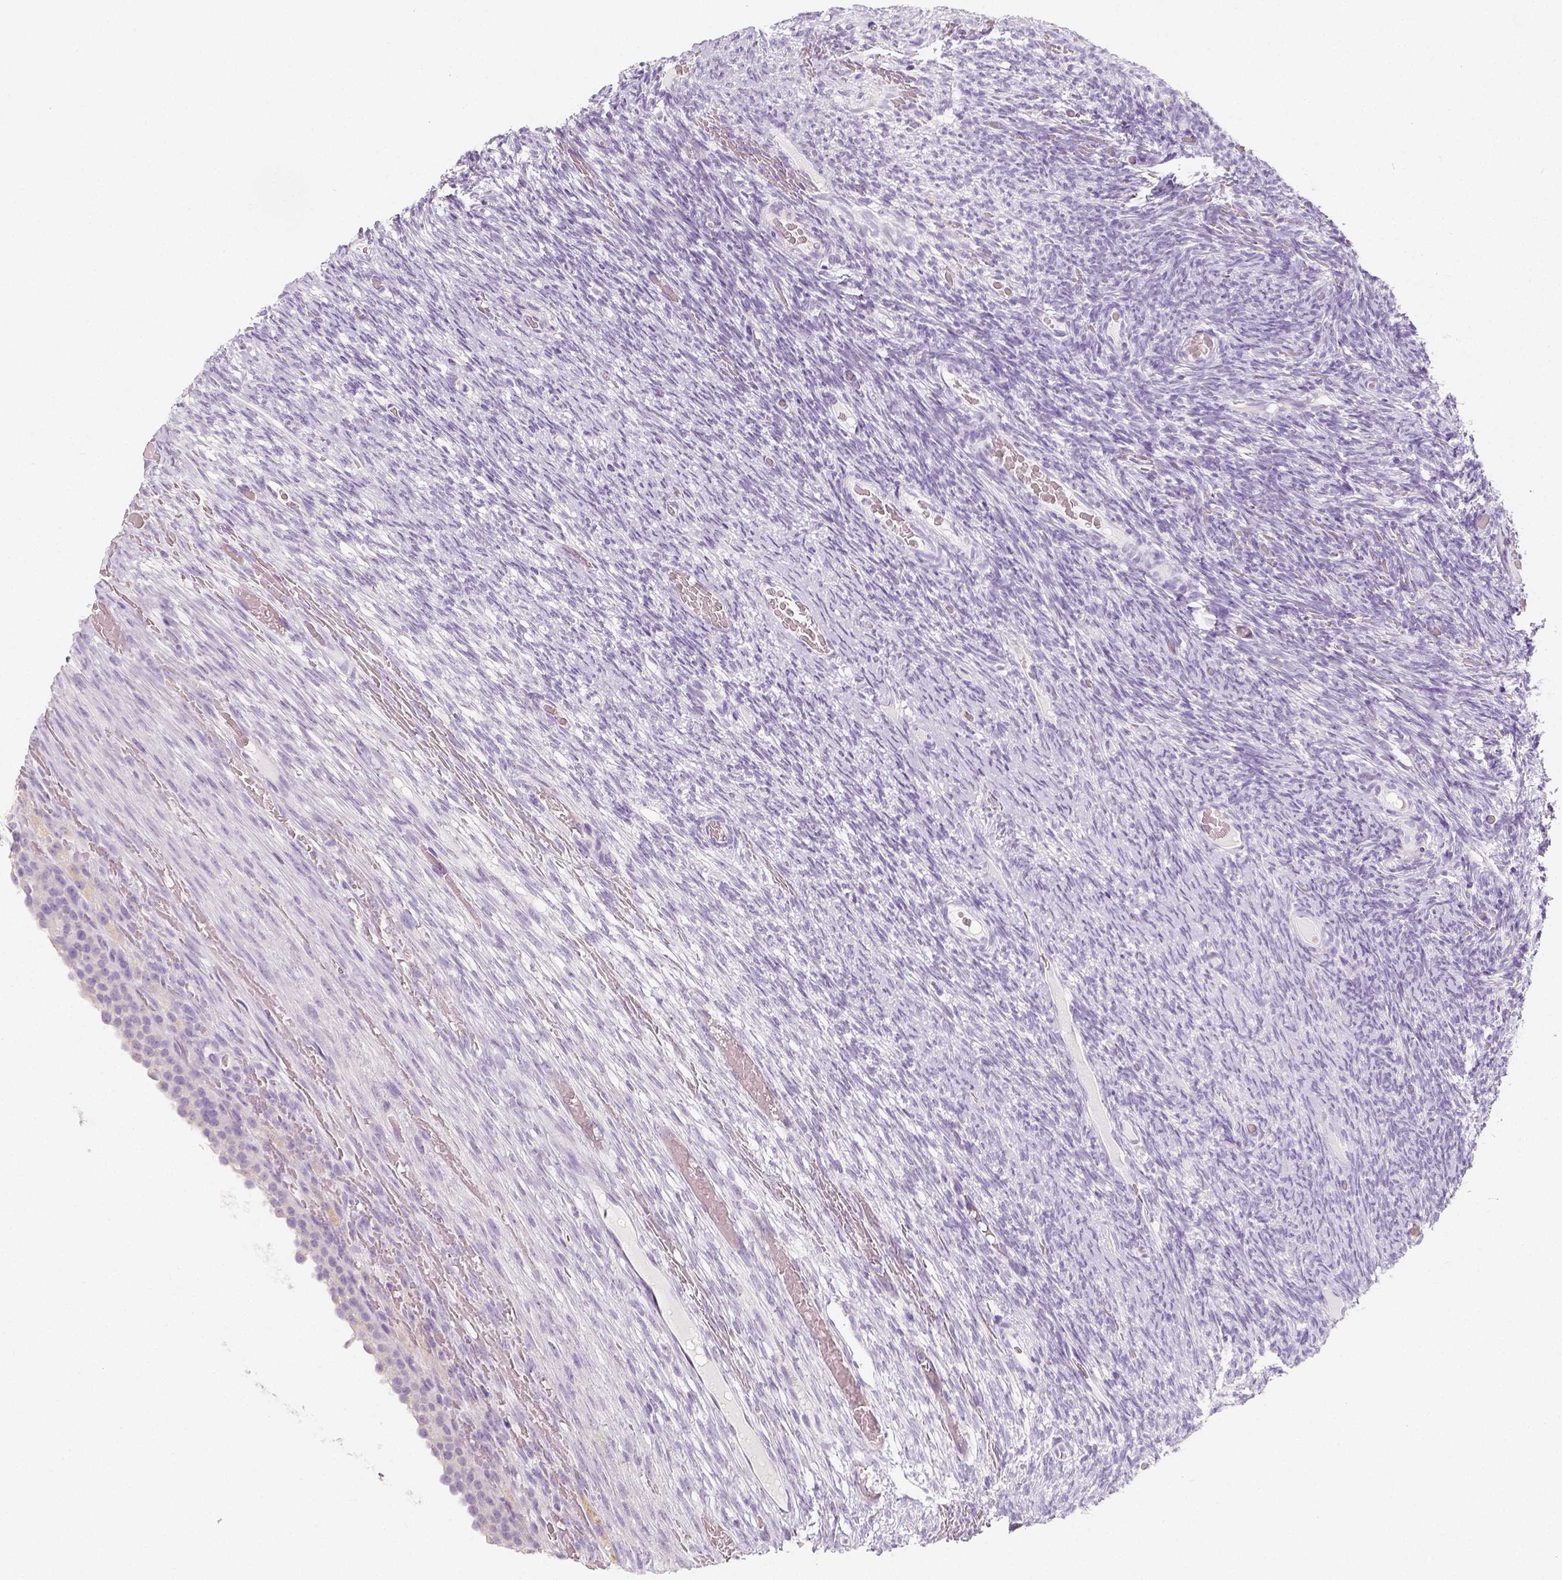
{"staining": {"intensity": "negative", "quantity": "none", "location": "none"}, "tissue": "ovary", "cell_type": "Ovarian stroma cells", "image_type": "normal", "snomed": [{"axis": "morphology", "description": "Normal tissue, NOS"}, {"axis": "topography", "description": "Ovary"}], "caption": "Ovarian stroma cells show no significant protein expression in unremarkable ovary. The staining is performed using DAB (3,3'-diaminobenzidine) brown chromogen with nuclei counter-stained in using hematoxylin.", "gene": "NECAB2", "patient": {"sex": "female", "age": 34}}